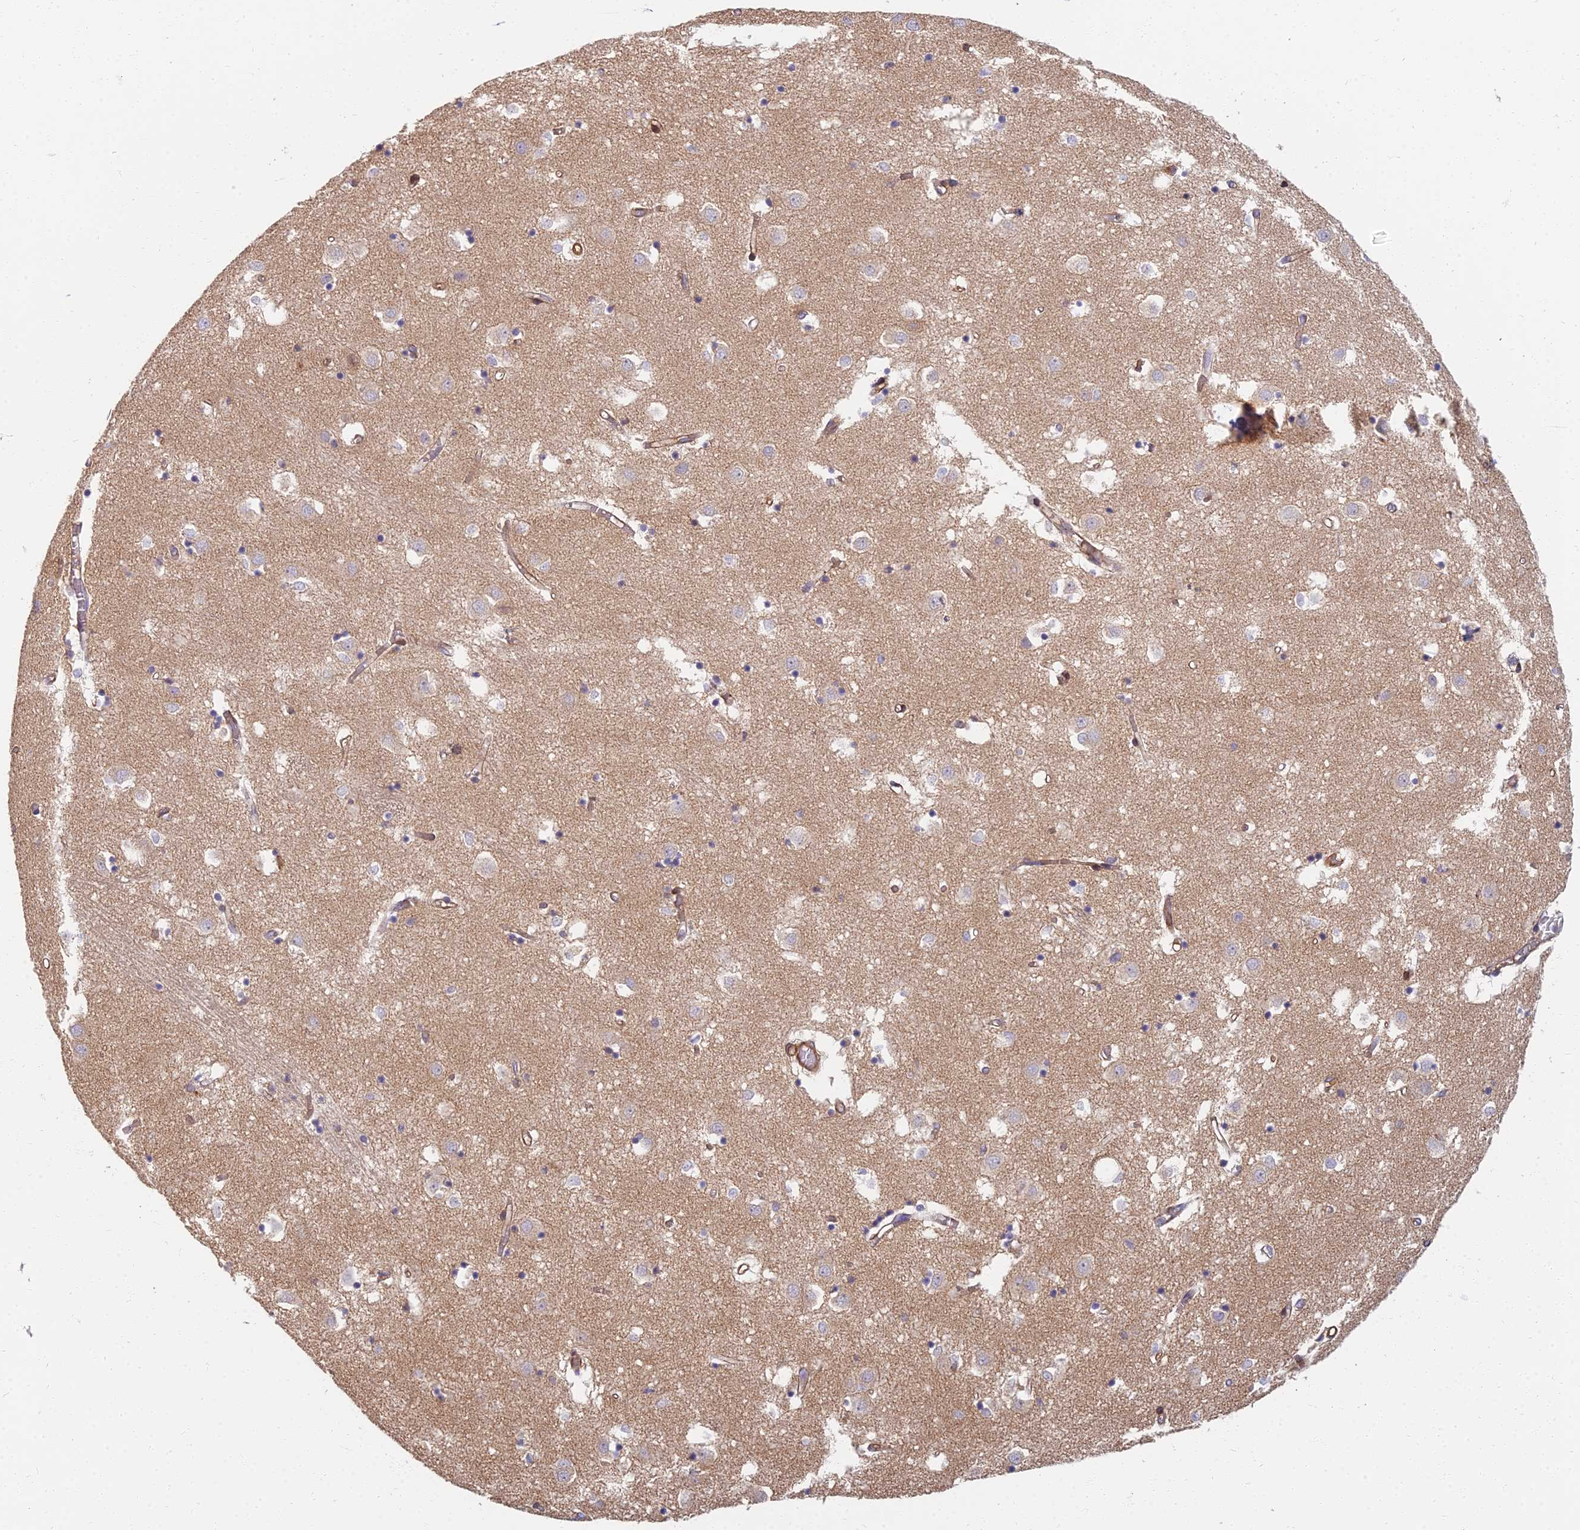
{"staining": {"intensity": "weak", "quantity": "<25%", "location": "cytoplasmic/membranous"}, "tissue": "caudate", "cell_type": "Glial cells", "image_type": "normal", "snomed": [{"axis": "morphology", "description": "Normal tissue, NOS"}, {"axis": "topography", "description": "Lateral ventricle wall"}], "caption": "The image displays no significant expression in glial cells of caudate. (Immunohistochemistry, brightfield microscopy, high magnification).", "gene": "RBSN", "patient": {"sex": "male", "age": 70}}